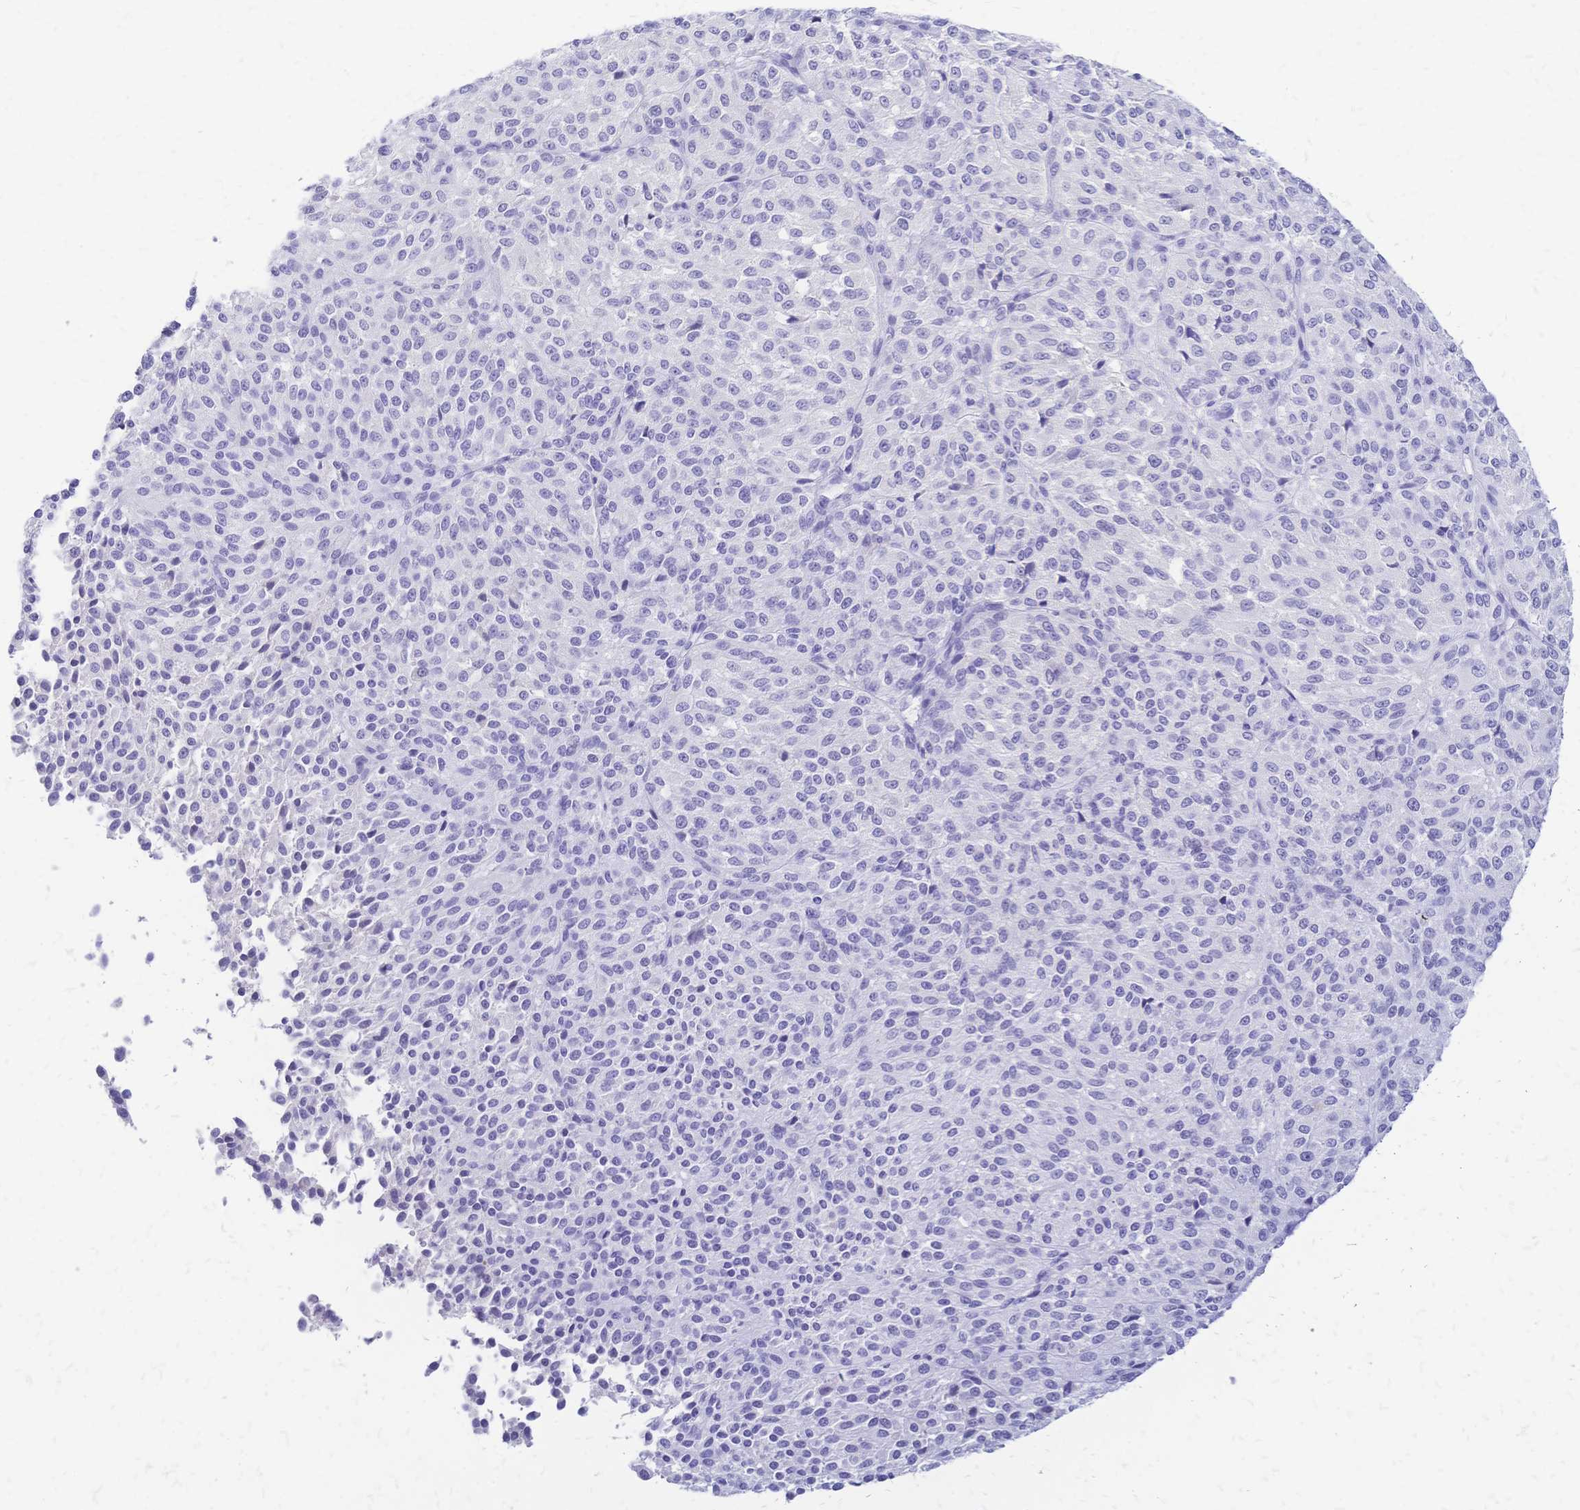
{"staining": {"intensity": "negative", "quantity": "none", "location": "none"}, "tissue": "melanoma", "cell_type": "Tumor cells", "image_type": "cancer", "snomed": [{"axis": "morphology", "description": "Malignant melanoma, Metastatic site"}, {"axis": "topography", "description": "Brain"}], "caption": "Immunohistochemistry (IHC) micrograph of malignant melanoma (metastatic site) stained for a protein (brown), which reveals no expression in tumor cells.", "gene": "FA2H", "patient": {"sex": "female", "age": 56}}